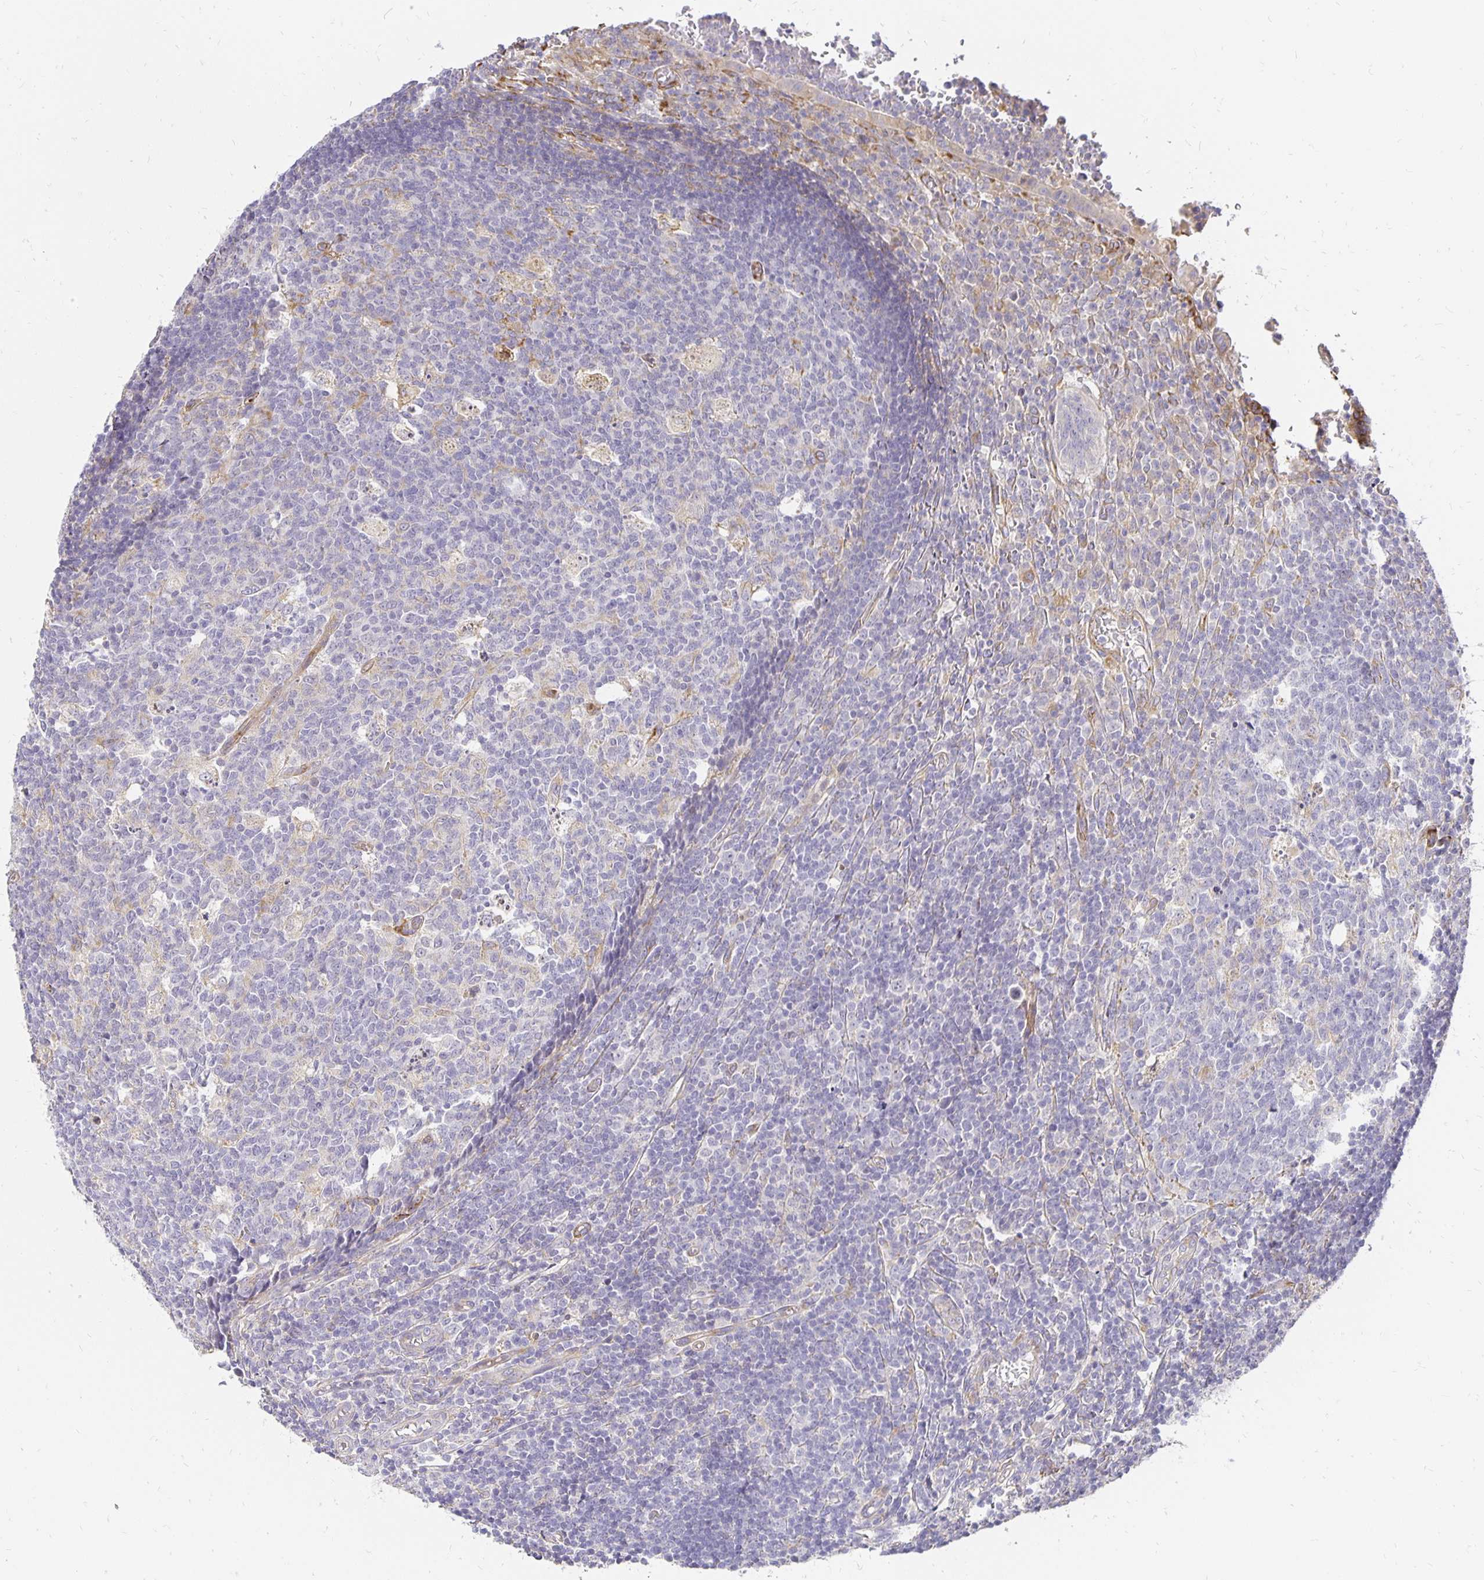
{"staining": {"intensity": "weak", "quantity": ">75%", "location": "cytoplasmic/membranous"}, "tissue": "appendix", "cell_type": "Glandular cells", "image_type": "normal", "snomed": [{"axis": "morphology", "description": "Normal tissue, NOS"}, {"axis": "topography", "description": "Appendix"}], "caption": "Immunohistochemical staining of unremarkable appendix displays low levels of weak cytoplasmic/membranous expression in approximately >75% of glandular cells.", "gene": "PLOD1", "patient": {"sex": "male", "age": 18}}